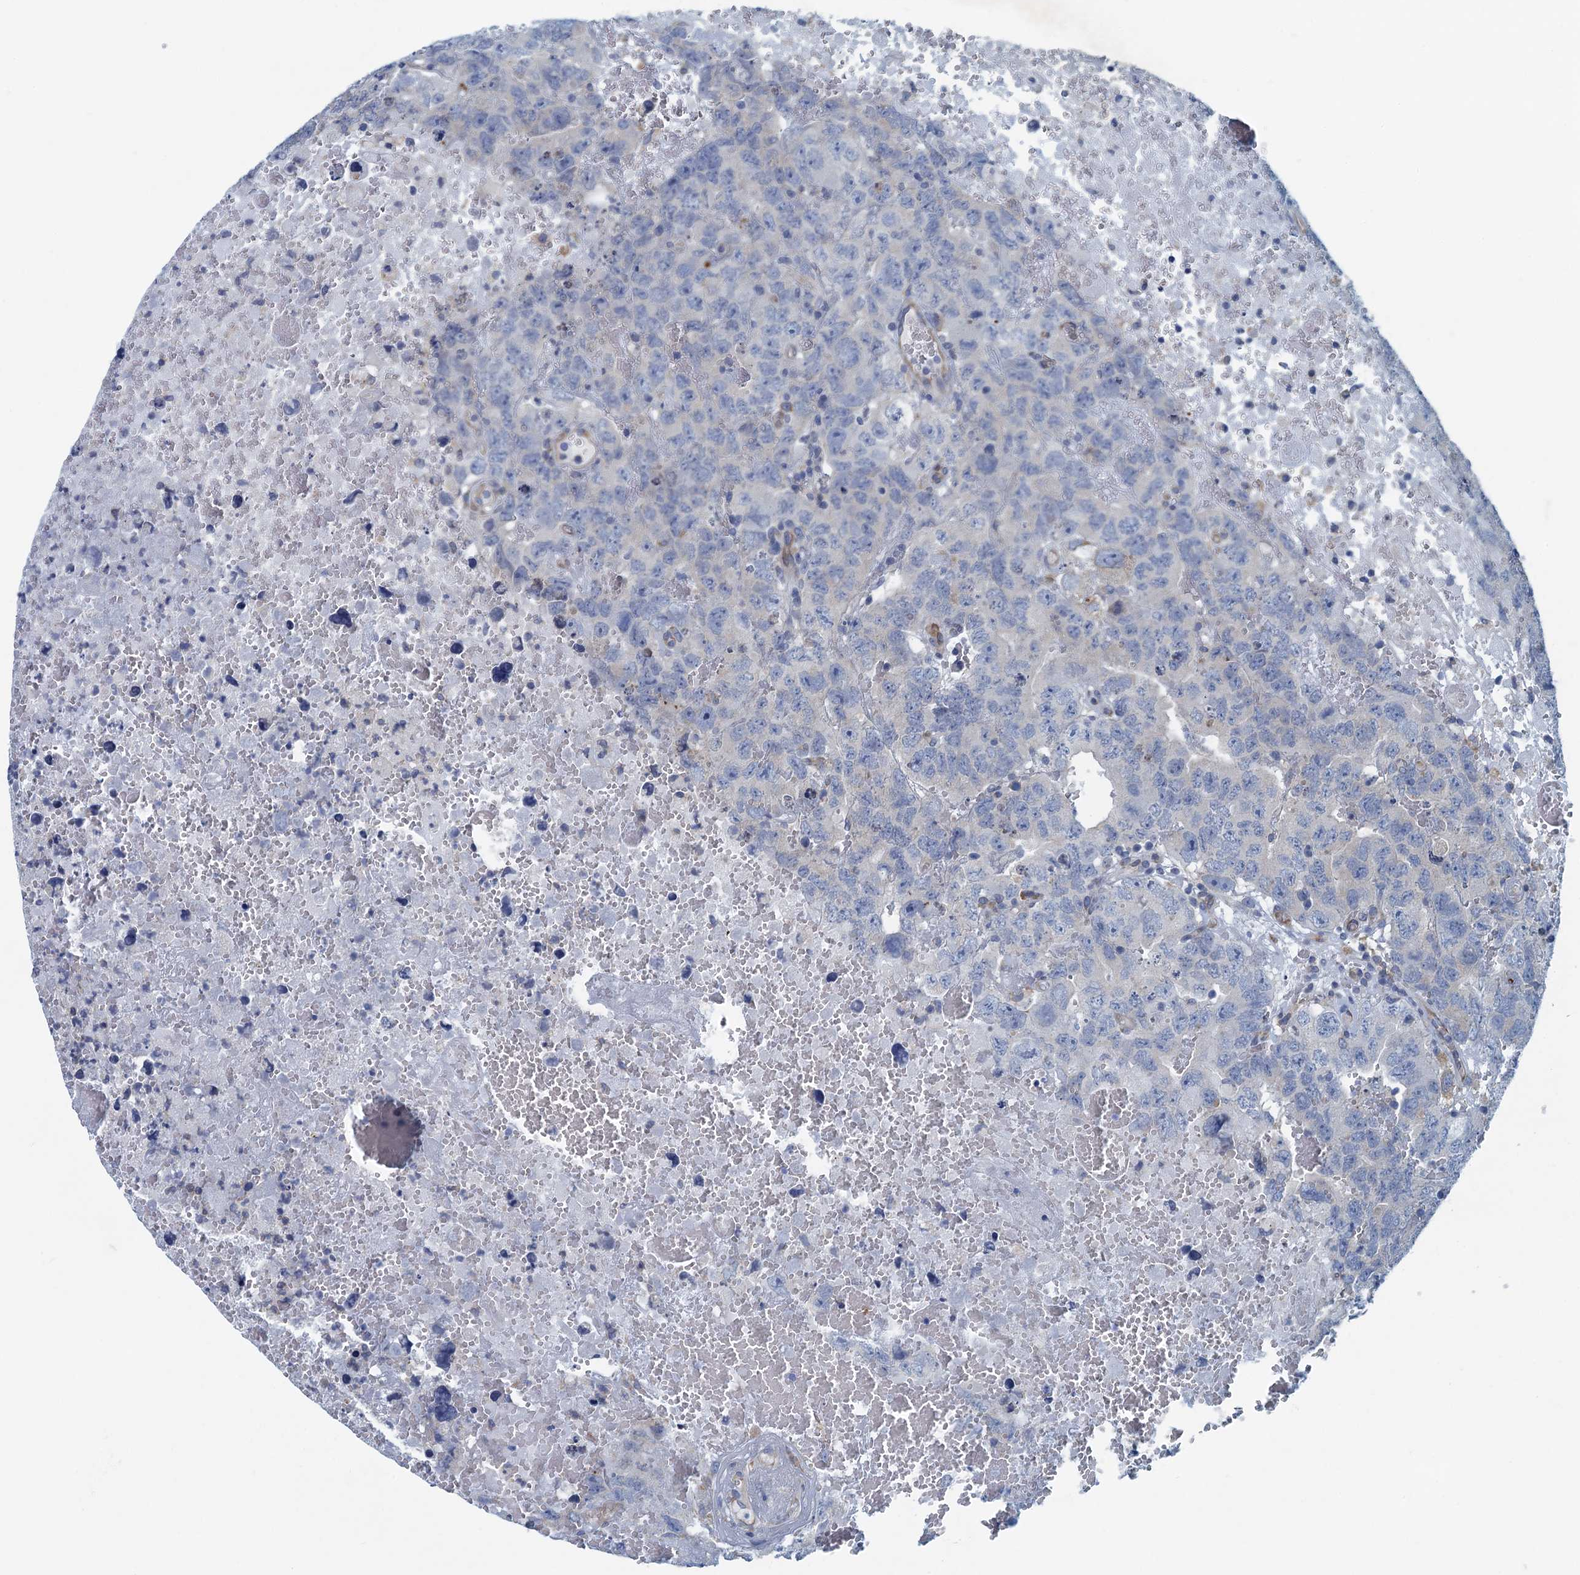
{"staining": {"intensity": "negative", "quantity": "none", "location": "none"}, "tissue": "testis cancer", "cell_type": "Tumor cells", "image_type": "cancer", "snomed": [{"axis": "morphology", "description": "Carcinoma, Embryonal, NOS"}, {"axis": "topography", "description": "Testis"}], "caption": "The photomicrograph demonstrates no significant staining in tumor cells of testis cancer (embryonal carcinoma). (Stains: DAB (3,3'-diaminobenzidine) immunohistochemistry with hematoxylin counter stain, Microscopy: brightfield microscopy at high magnification).", "gene": "MYDGF", "patient": {"sex": "male", "age": 45}}